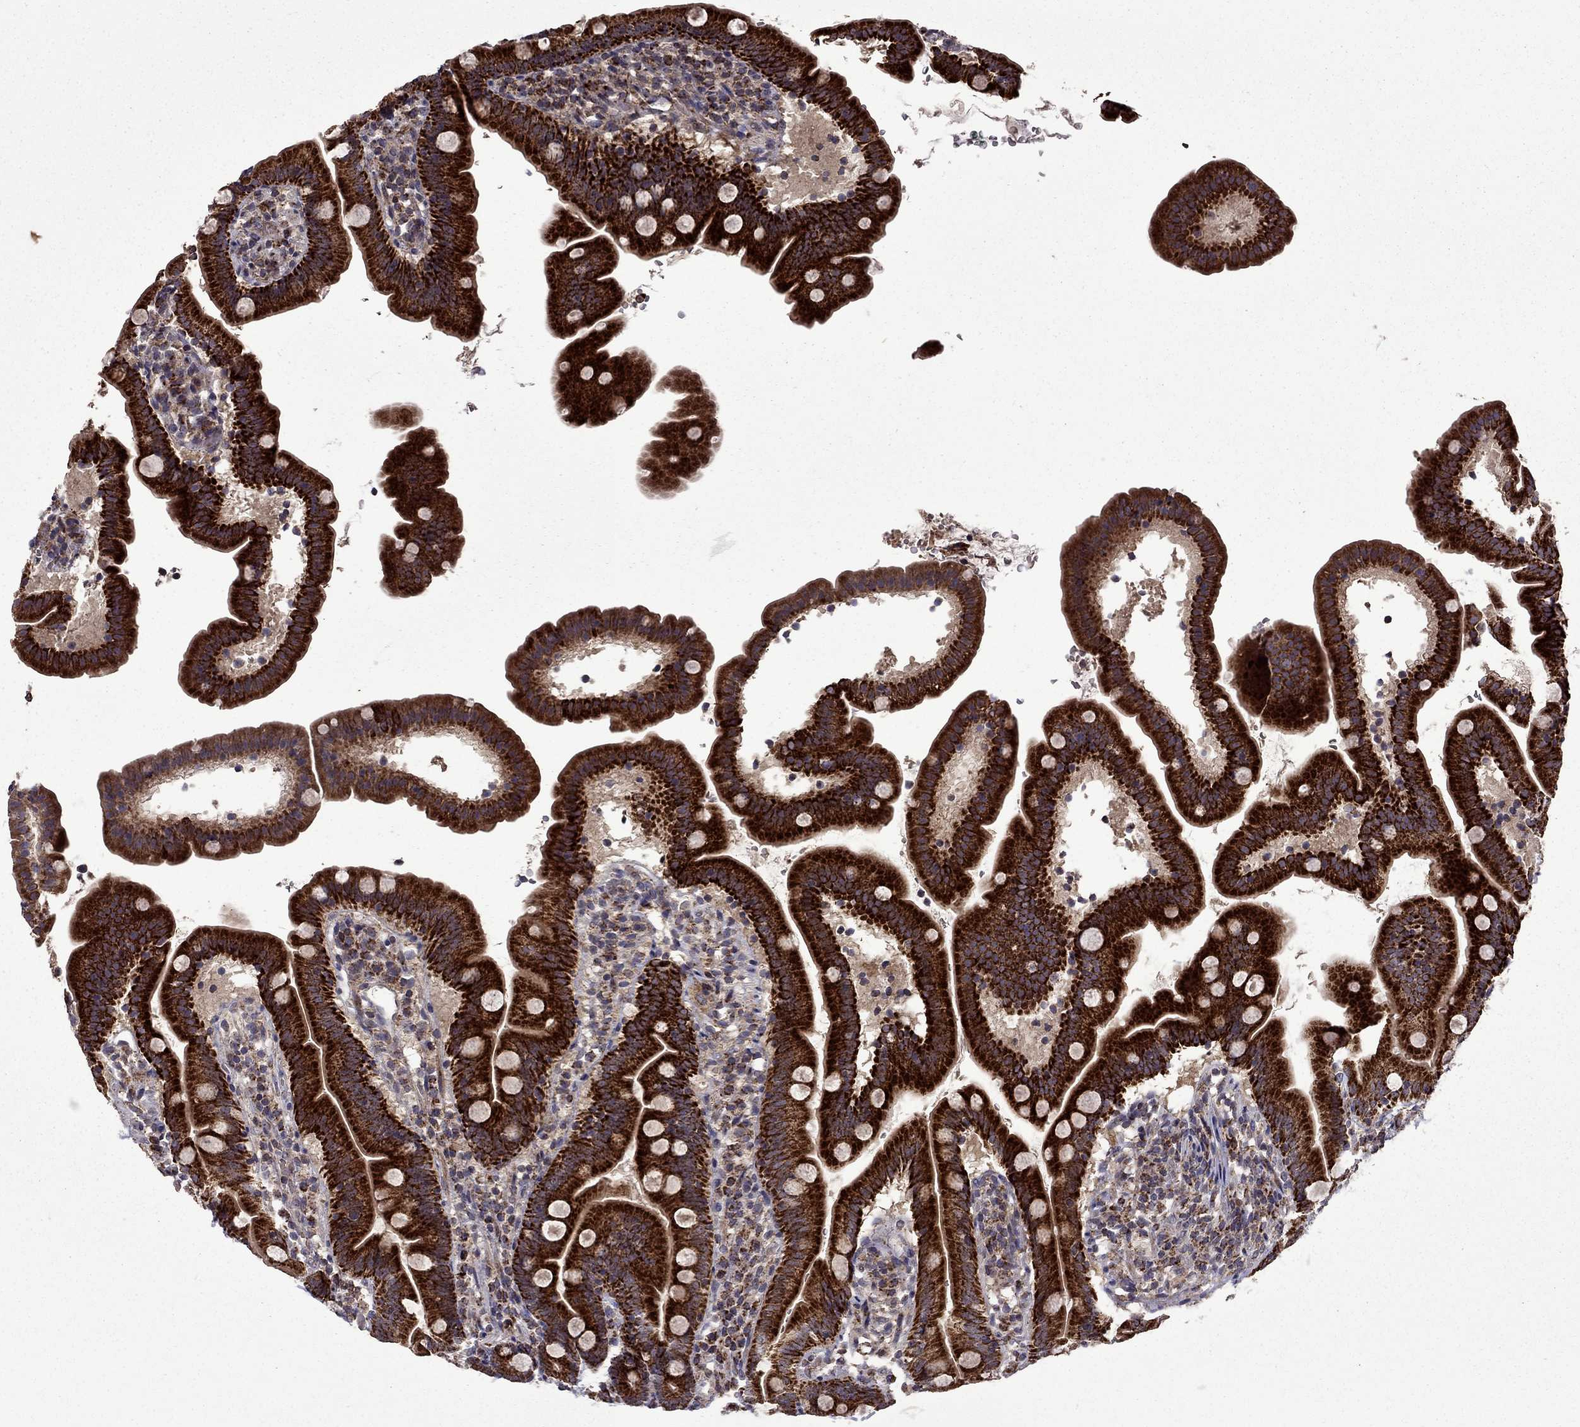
{"staining": {"intensity": "strong", "quantity": ">75%", "location": "cytoplasmic/membranous"}, "tissue": "duodenum", "cell_type": "Glandular cells", "image_type": "normal", "snomed": [{"axis": "morphology", "description": "Normal tissue, NOS"}, {"axis": "topography", "description": "Duodenum"}], "caption": "Strong cytoplasmic/membranous staining for a protein is identified in about >75% of glandular cells of normal duodenum using immunohistochemistry (IHC).", "gene": "TAB2", "patient": {"sex": "female", "age": 67}}